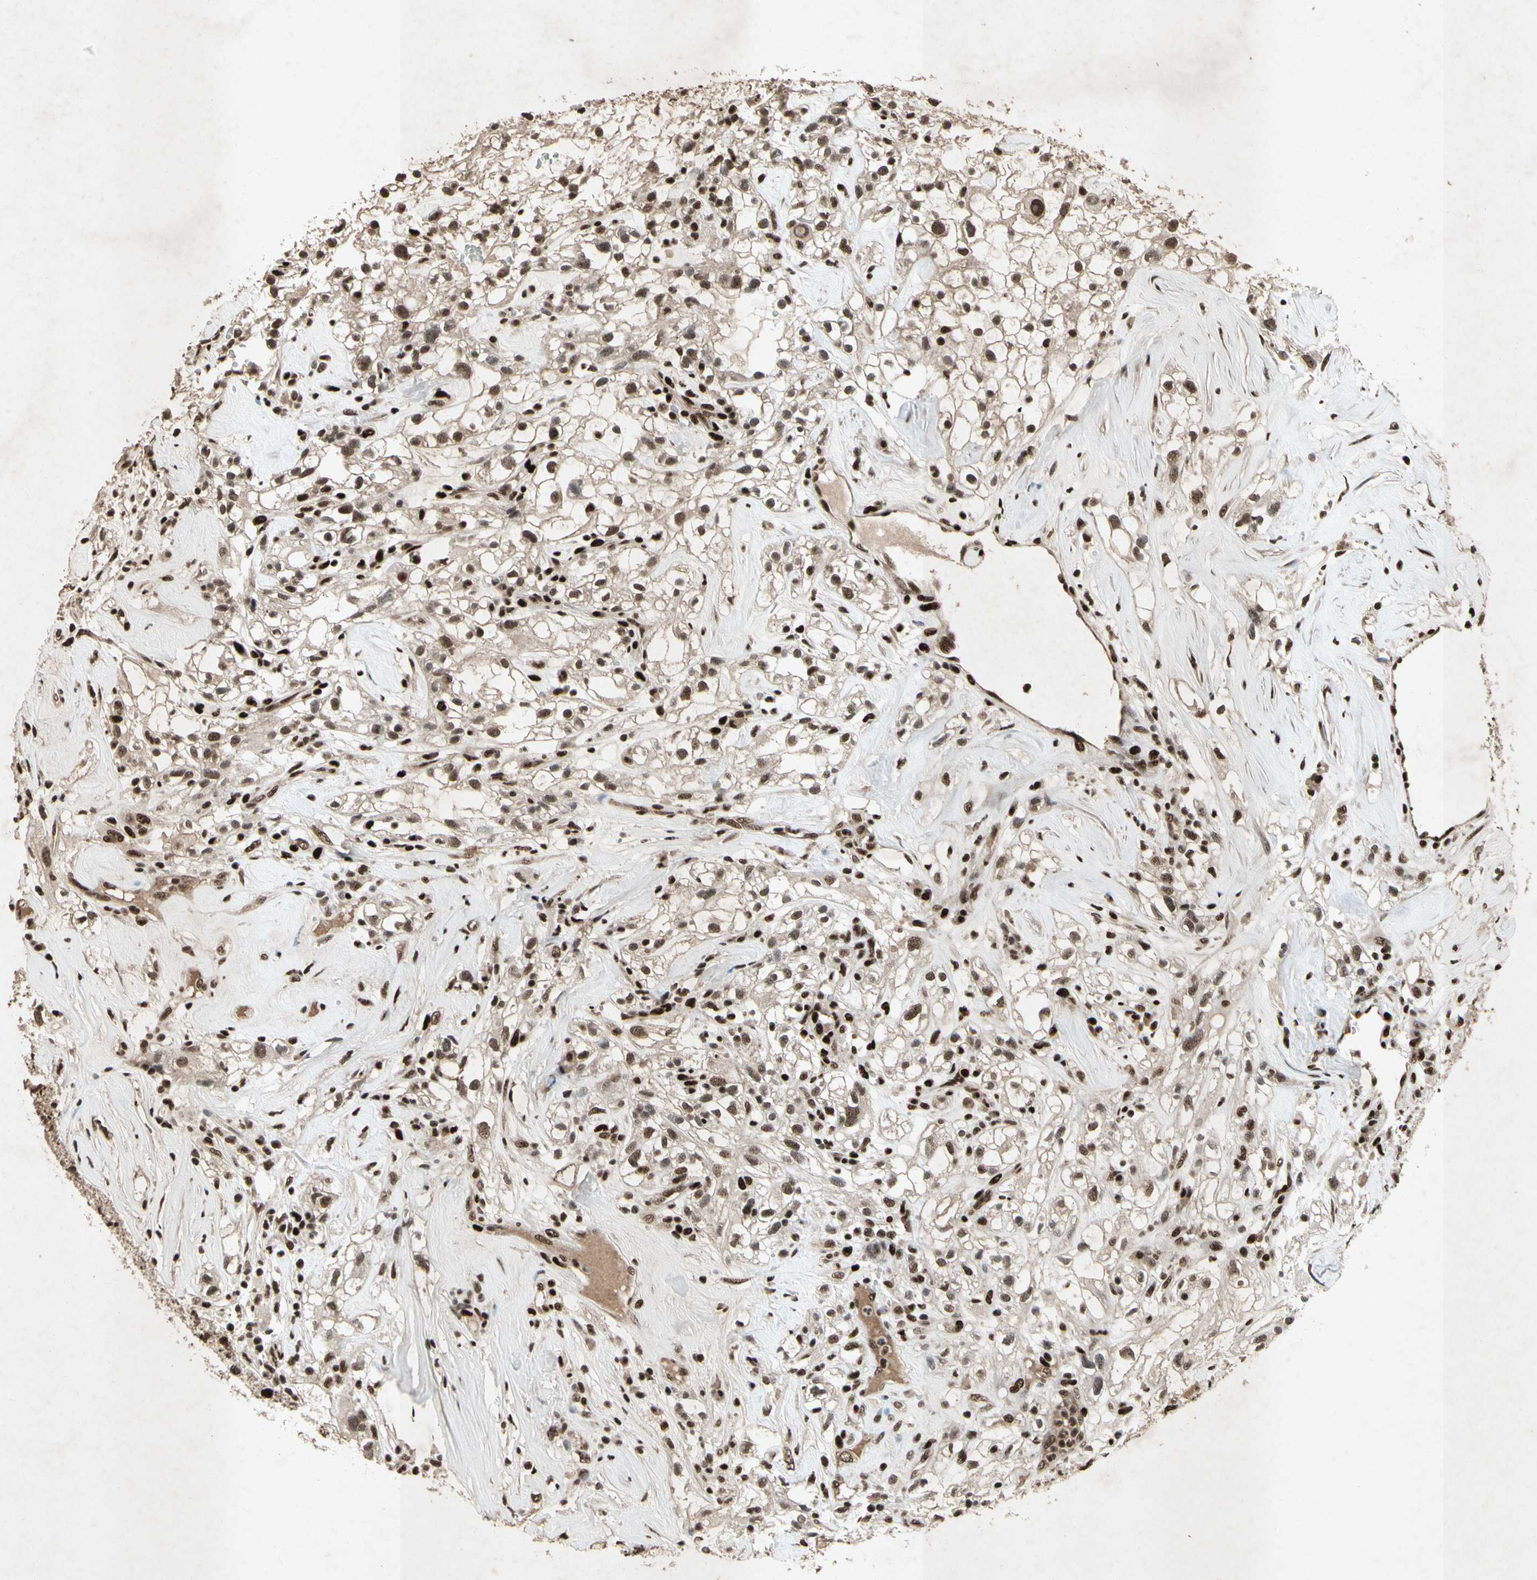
{"staining": {"intensity": "moderate", "quantity": ">75%", "location": "nuclear"}, "tissue": "renal cancer", "cell_type": "Tumor cells", "image_type": "cancer", "snomed": [{"axis": "morphology", "description": "Adenocarcinoma, NOS"}, {"axis": "topography", "description": "Kidney"}], "caption": "Human renal cancer stained with a brown dye exhibits moderate nuclear positive expression in about >75% of tumor cells.", "gene": "TBX2", "patient": {"sex": "female", "age": 60}}